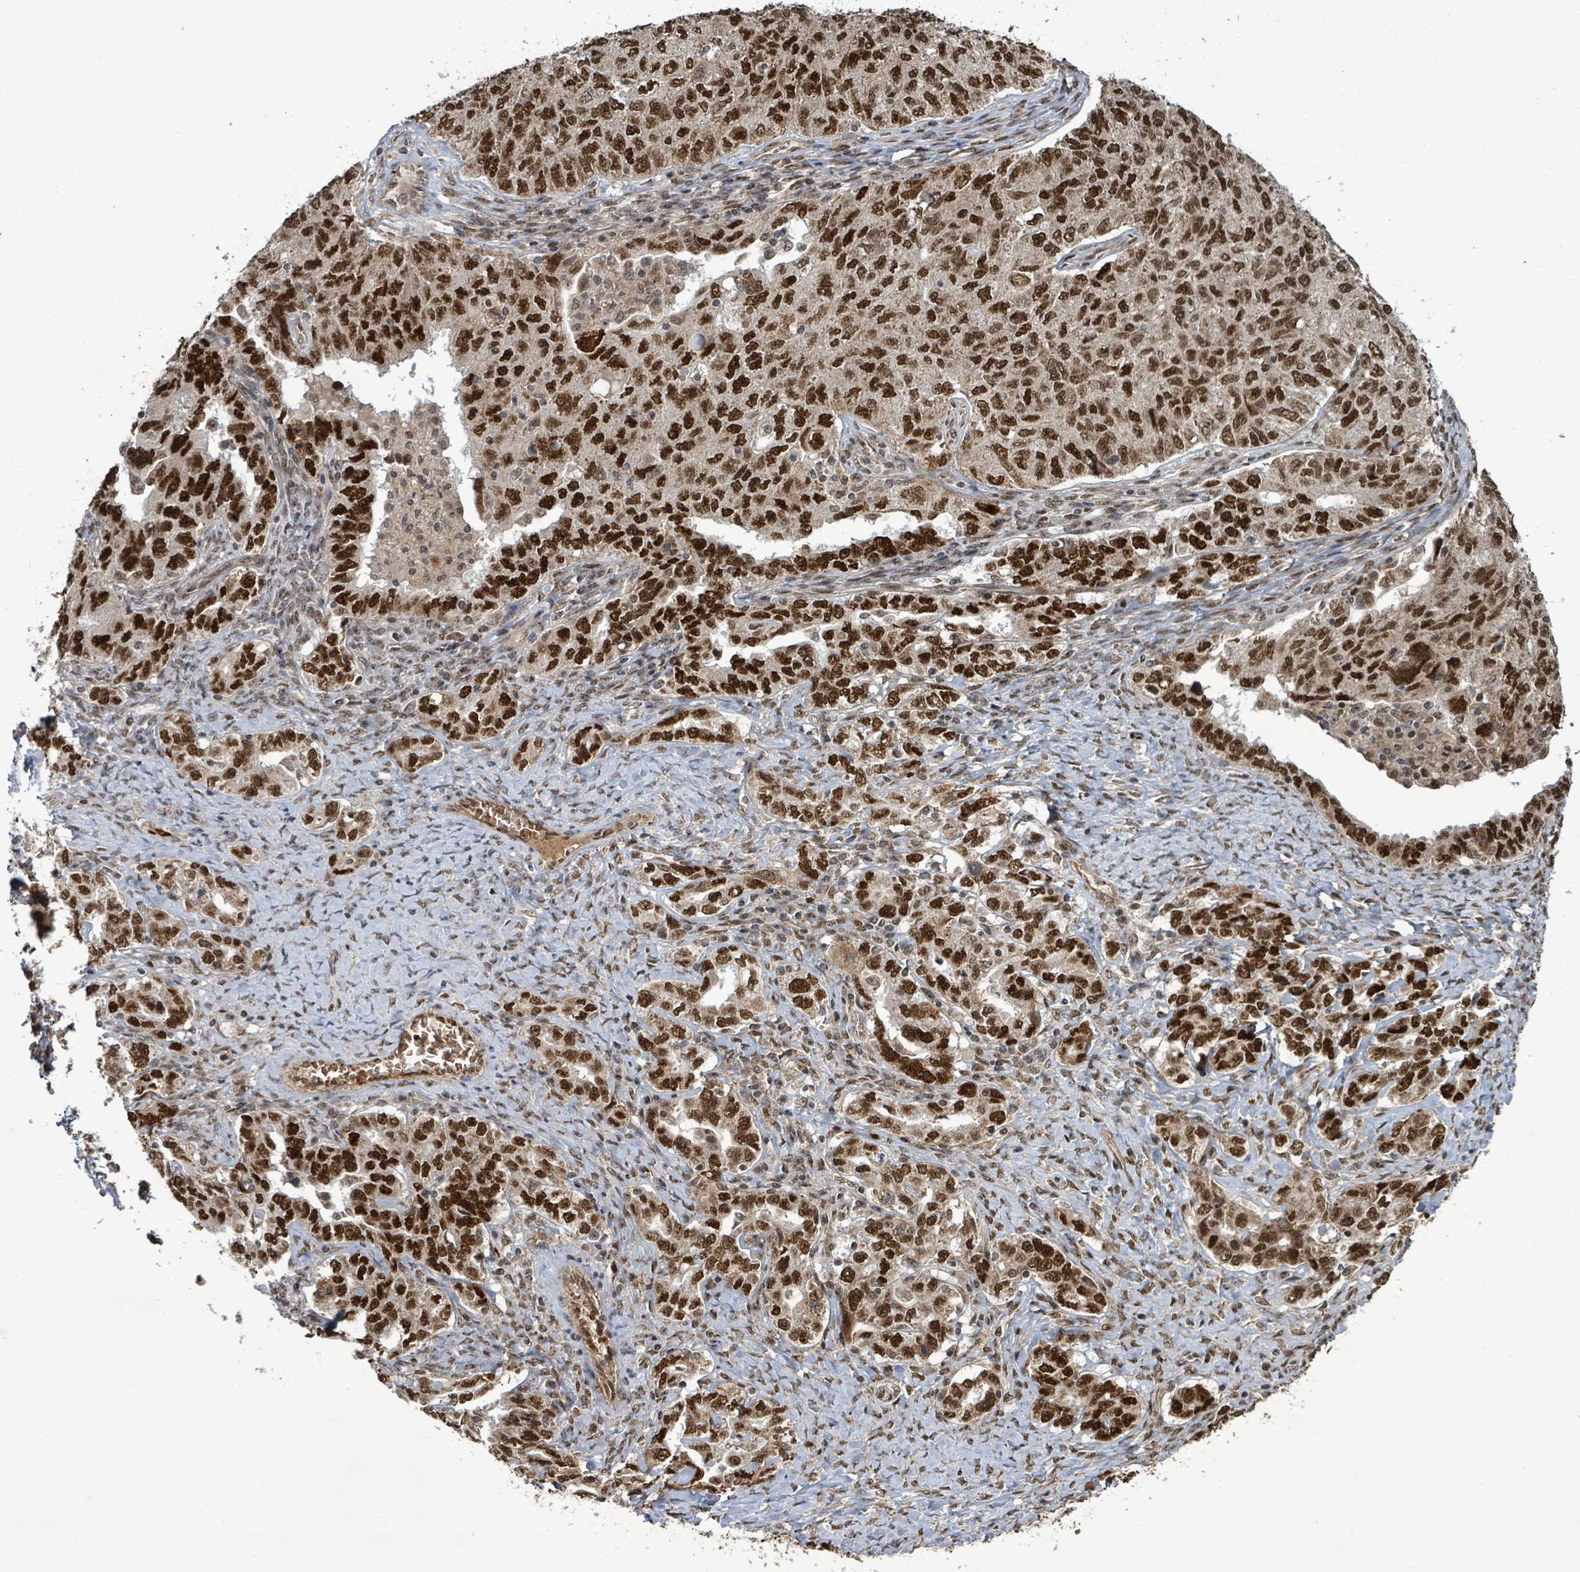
{"staining": {"intensity": "strong", "quantity": ">75%", "location": "nuclear"}, "tissue": "ovarian cancer", "cell_type": "Tumor cells", "image_type": "cancer", "snomed": [{"axis": "morphology", "description": "Carcinoma, endometroid"}, {"axis": "topography", "description": "Ovary"}], "caption": "Immunohistochemical staining of human ovarian cancer (endometroid carcinoma) demonstrates high levels of strong nuclear protein expression in approximately >75% of tumor cells. Immunohistochemistry (ihc) stains the protein in brown and the nuclei are stained blue.", "gene": "PATZ1", "patient": {"sex": "female", "age": 62}}